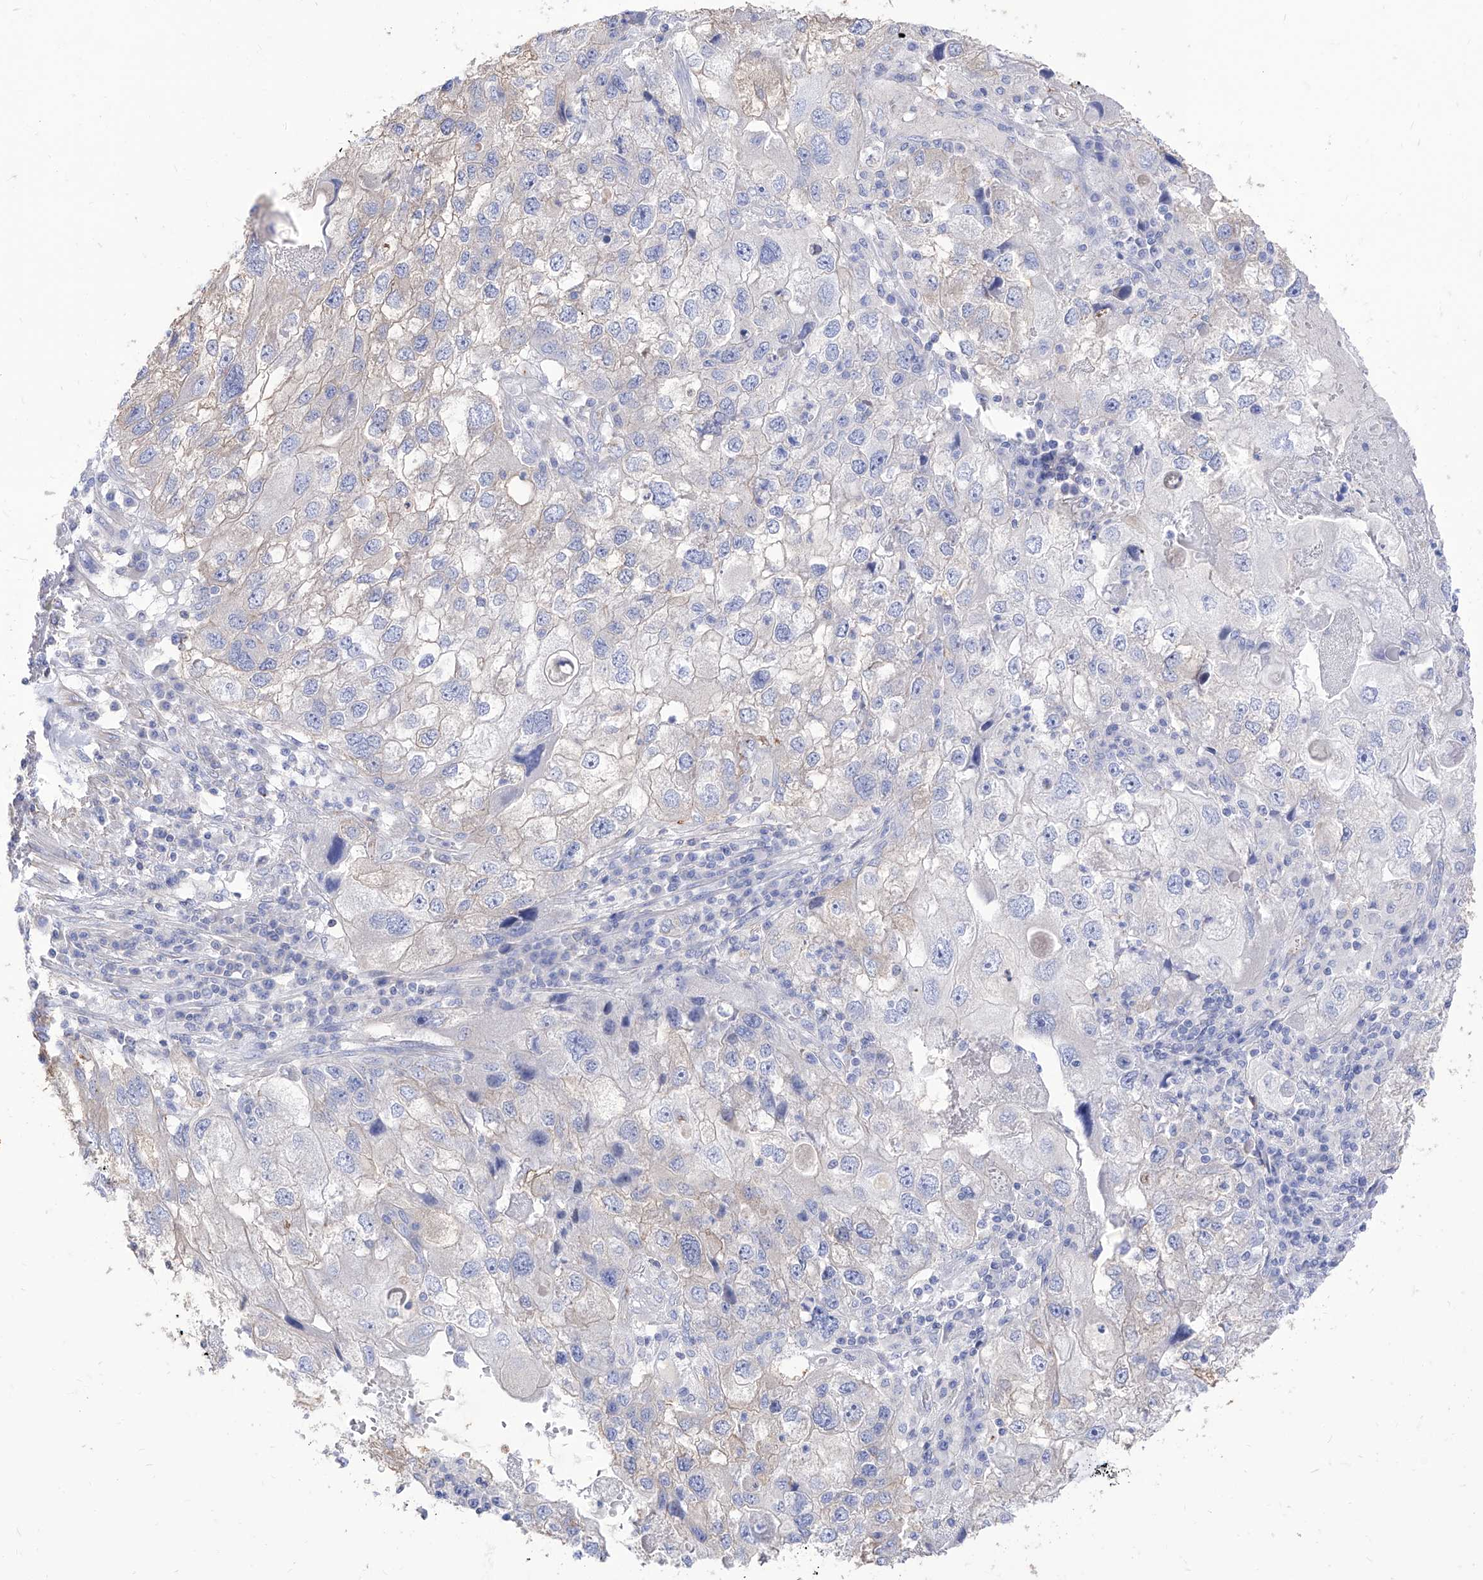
{"staining": {"intensity": "negative", "quantity": "none", "location": "none"}, "tissue": "endometrial cancer", "cell_type": "Tumor cells", "image_type": "cancer", "snomed": [{"axis": "morphology", "description": "Adenocarcinoma, NOS"}, {"axis": "topography", "description": "Endometrium"}], "caption": "Endometrial adenocarcinoma was stained to show a protein in brown. There is no significant expression in tumor cells.", "gene": "C1orf74", "patient": {"sex": "female", "age": 49}}